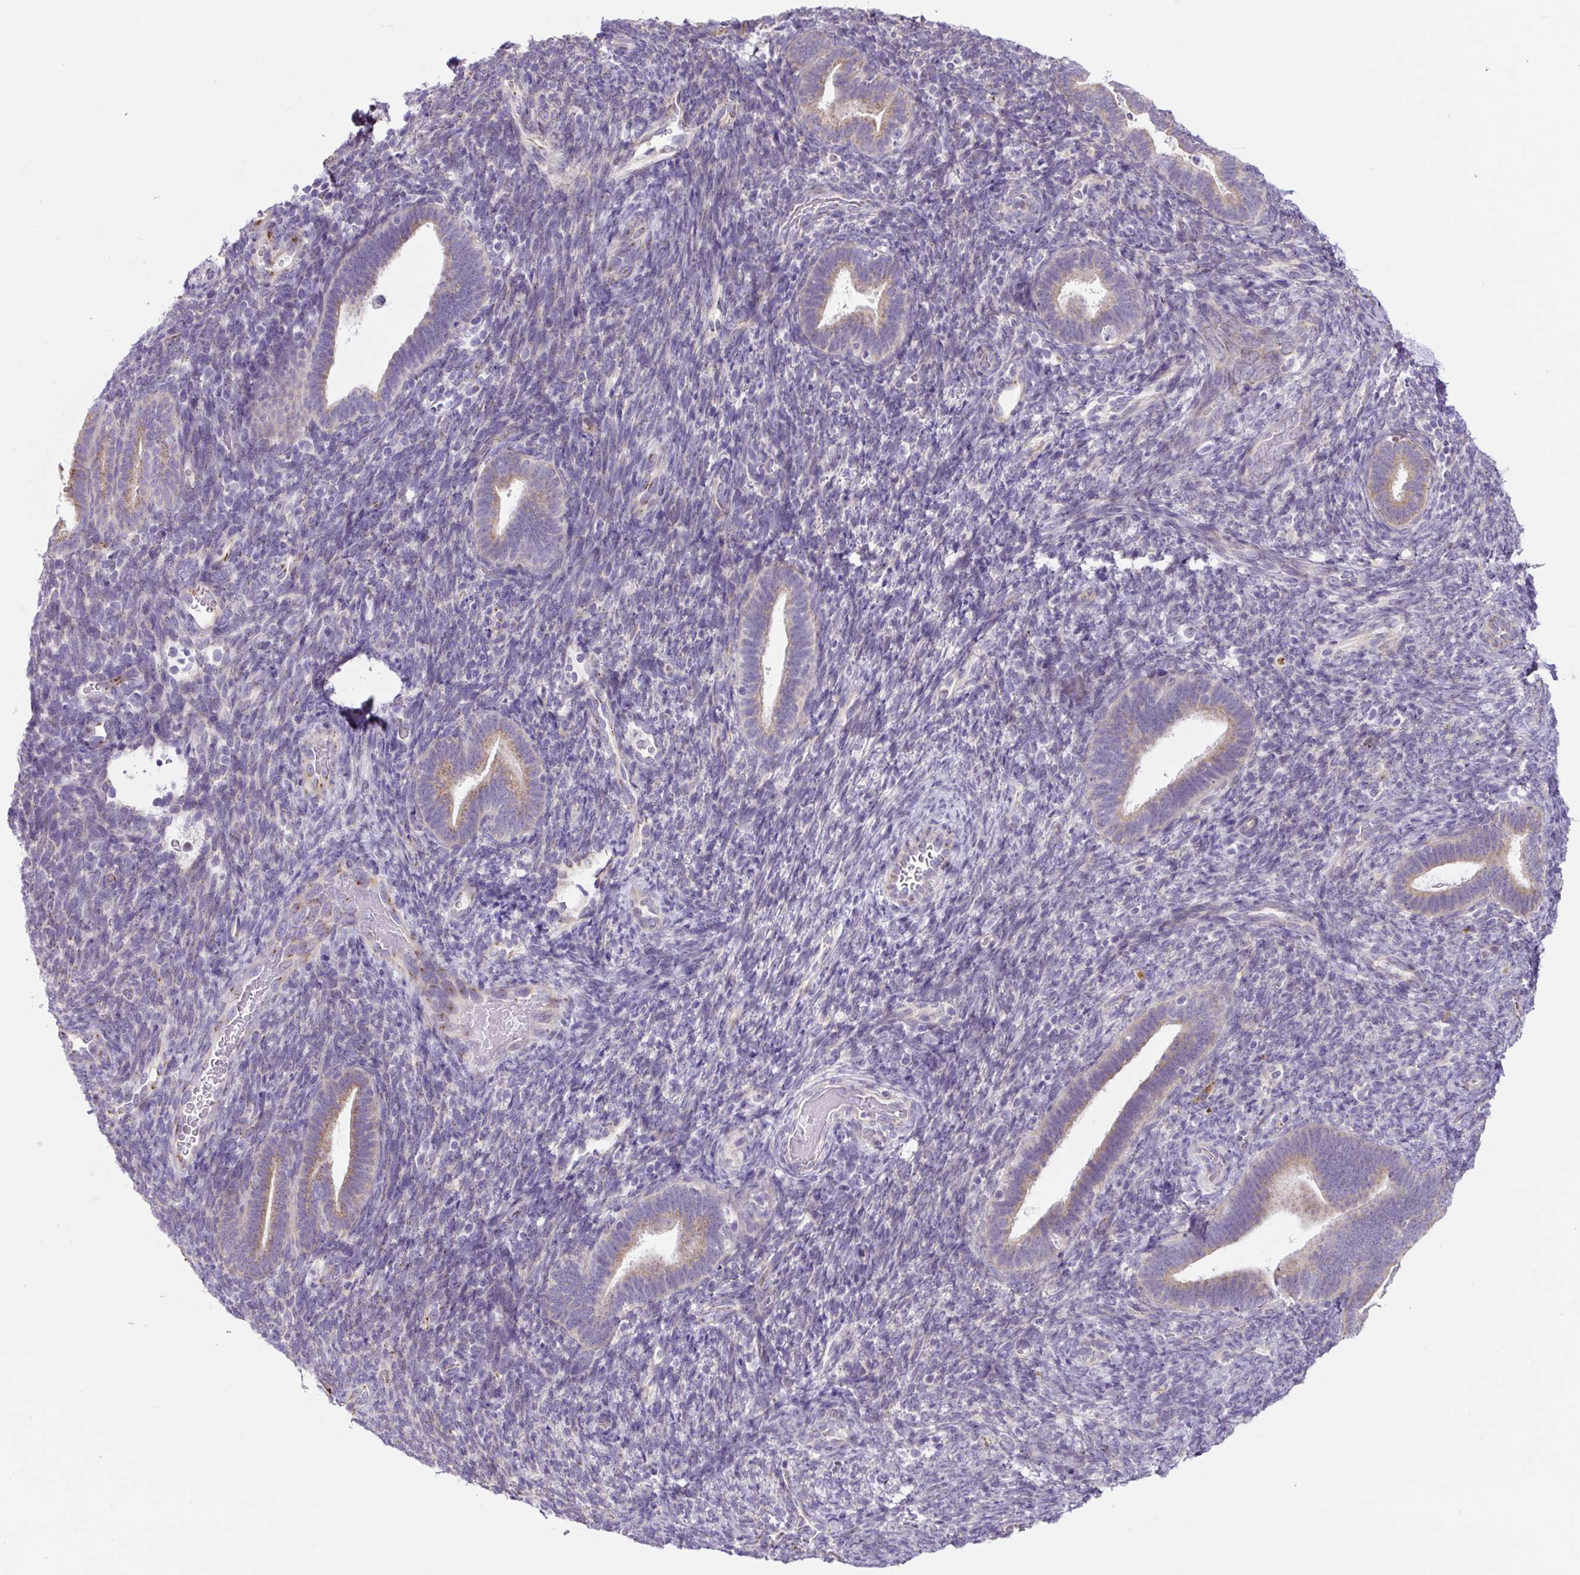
{"staining": {"intensity": "moderate", "quantity": "<25%", "location": "cytoplasmic/membranous"}, "tissue": "endometrium", "cell_type": "Cells in endometrial stroma", "image_type": "normal", "snomed": [{"axis": "morphology", "description": "Normal tissue, NOS"}, {"axis": "topography", "description": "Endometrium"}], "caption": "Brown immunohistochemical staining in benign human endometrium shows moderate cytoplasmic/membranous positivity in about <25% of cells in endometrial stroma.", "gene": "GORASP1", "patient": {"sex": "female", "age": 34}}